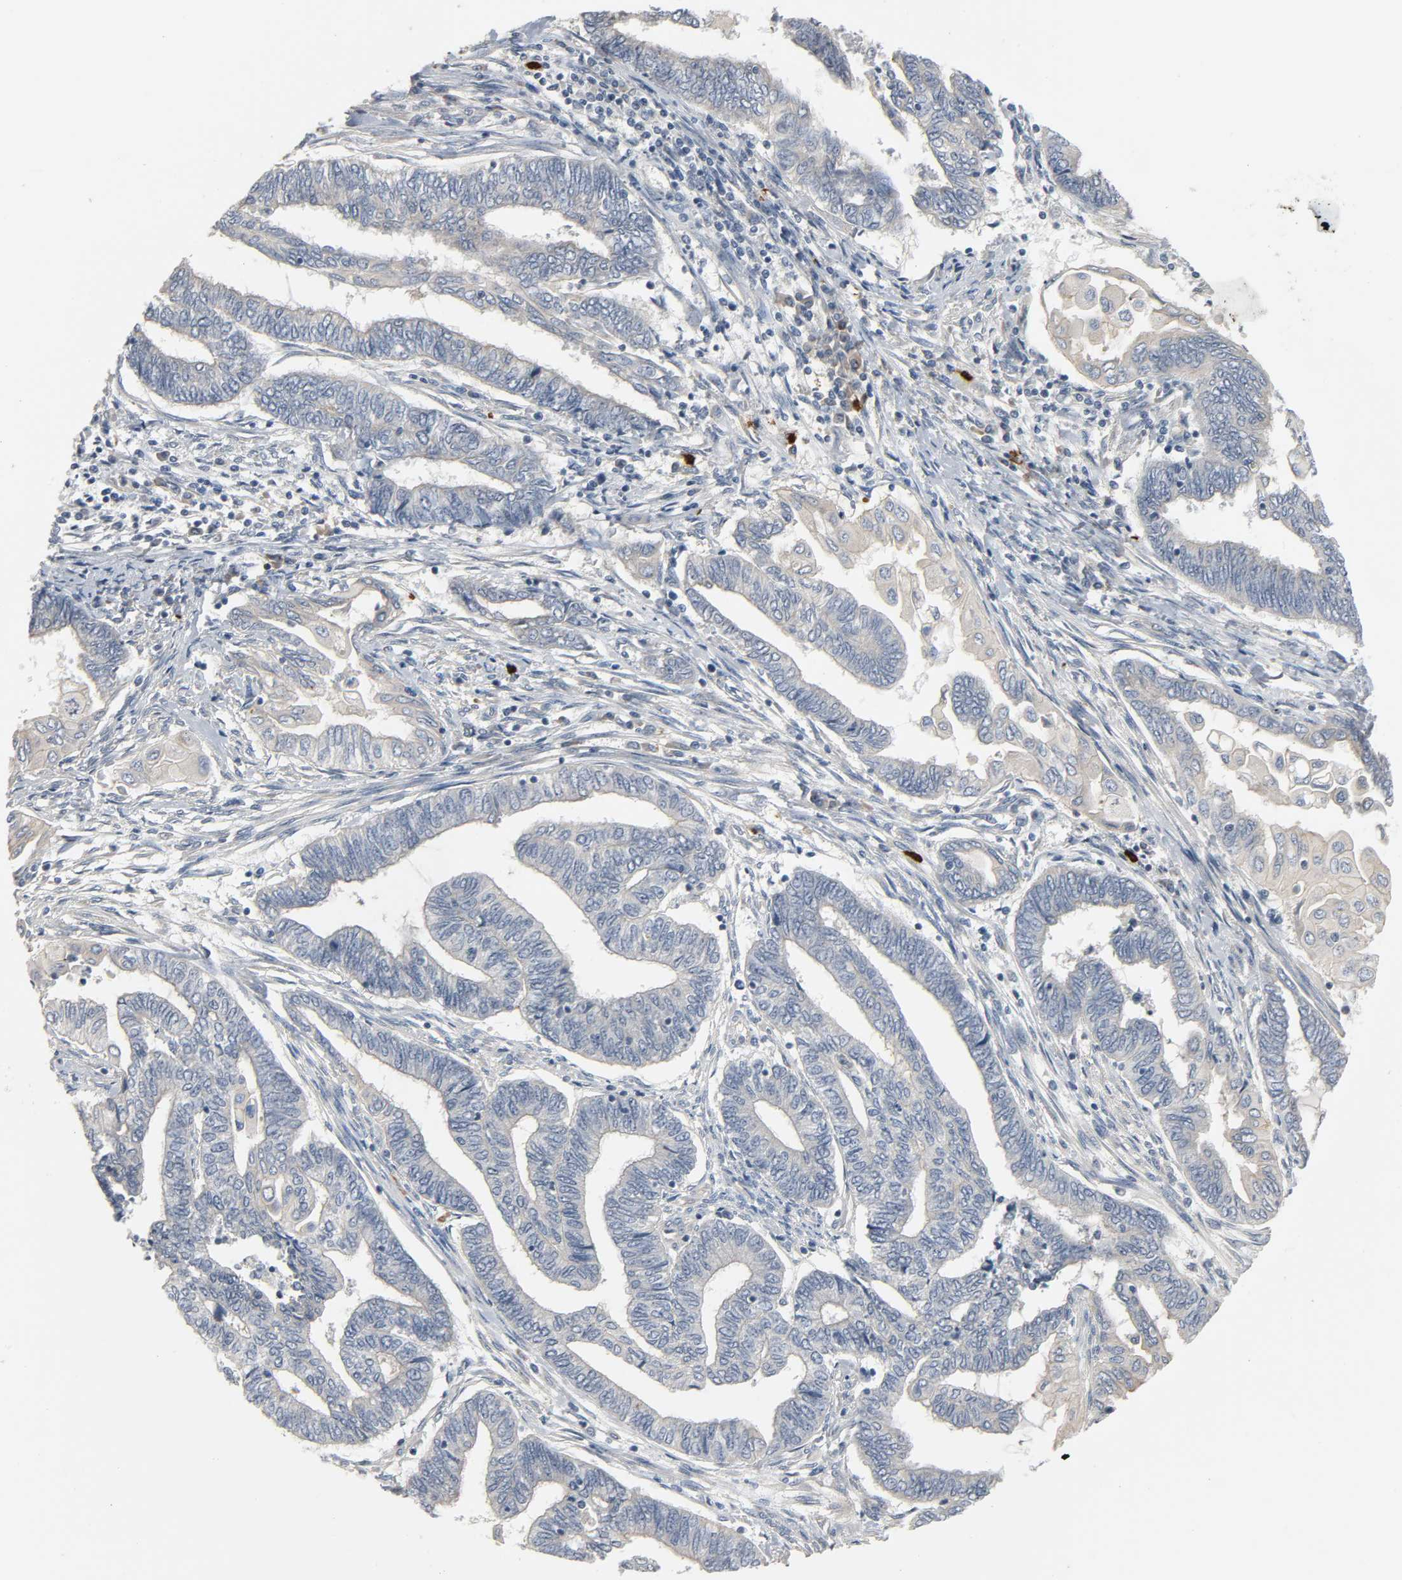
{"staining": {"intensity": "negative", "quantity": "none", "location": "none"}, "tissue": "endometrial cancer", "cell_type": "Tumor cells", "image_type": "cancer", "snomed": [{"axis": "morphology", "description": "Adenocarcinoma, NOS"}, {"axis": "topography", "description": "Uterus"}, {"axis": "topography", "description": "Endometrium"}], "caption": "Immunohistochemistry (IHC) micrograph of adenocarcinoma (endometrial) stained for a protein (brown), which shows no positivity in tumor cells.", "gene": "LIMCH1", "patient": {"sex": "female", "age": 70}}